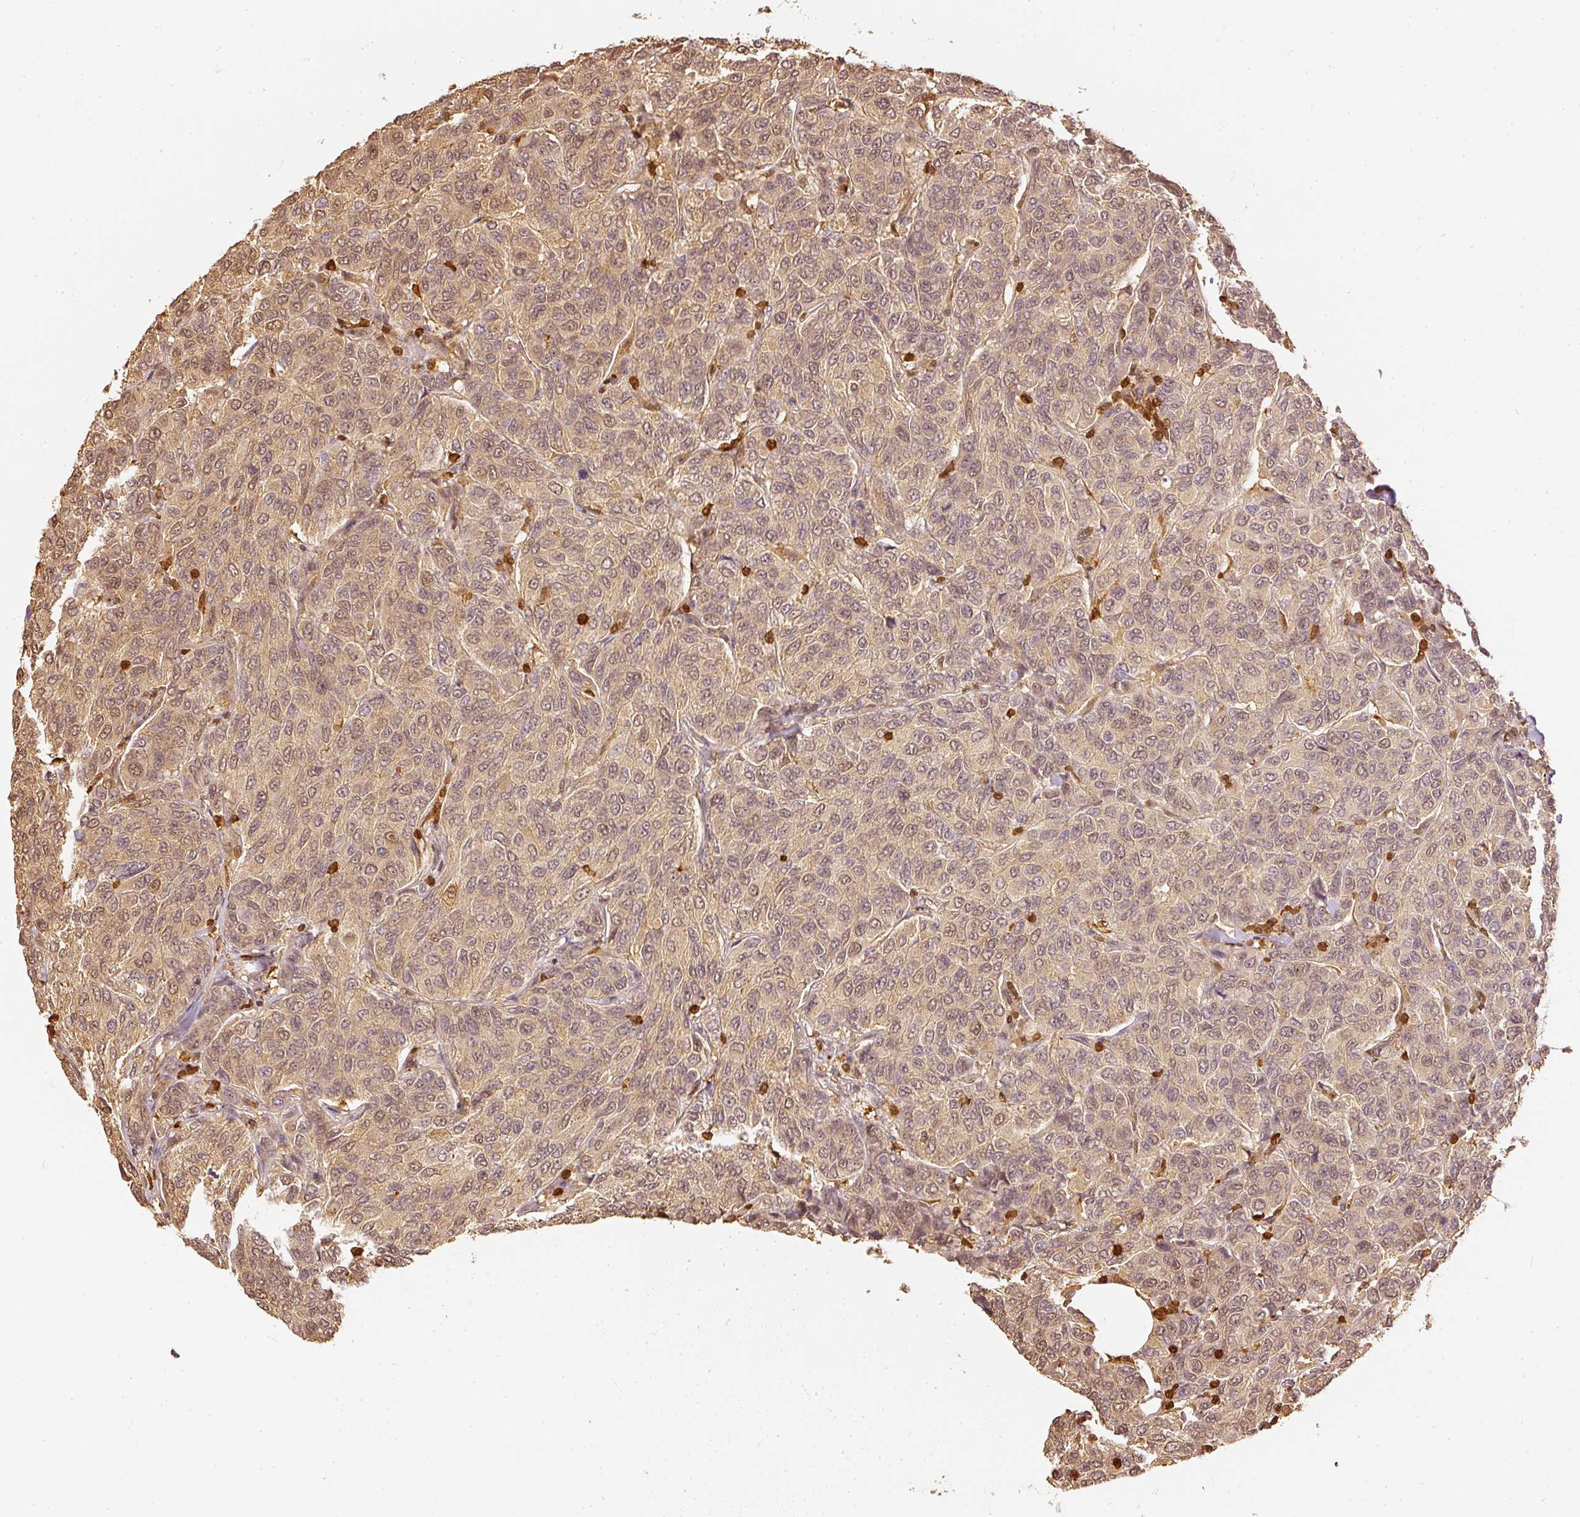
{"staining": {"intensity": "weak", "quantity": ">75%", "location": "cytoplasmic/membranous,nuclear"}, "tissue": "breast cancer", "cell_type": "Tumor cells", "image_type": "cancer", "snomed": [{"axis": "morphology", "description": "Duct carcinoma"}, {"axis": "topography", "description": "Breast"}], "caption": "Weak cytoplasmic/membranous and nuclear protein expression is present in about >75% of tumor cells in breast intraductal carcinoma.", "gene": "PFN1", "patient": {"sex": "female", "age": 55}}